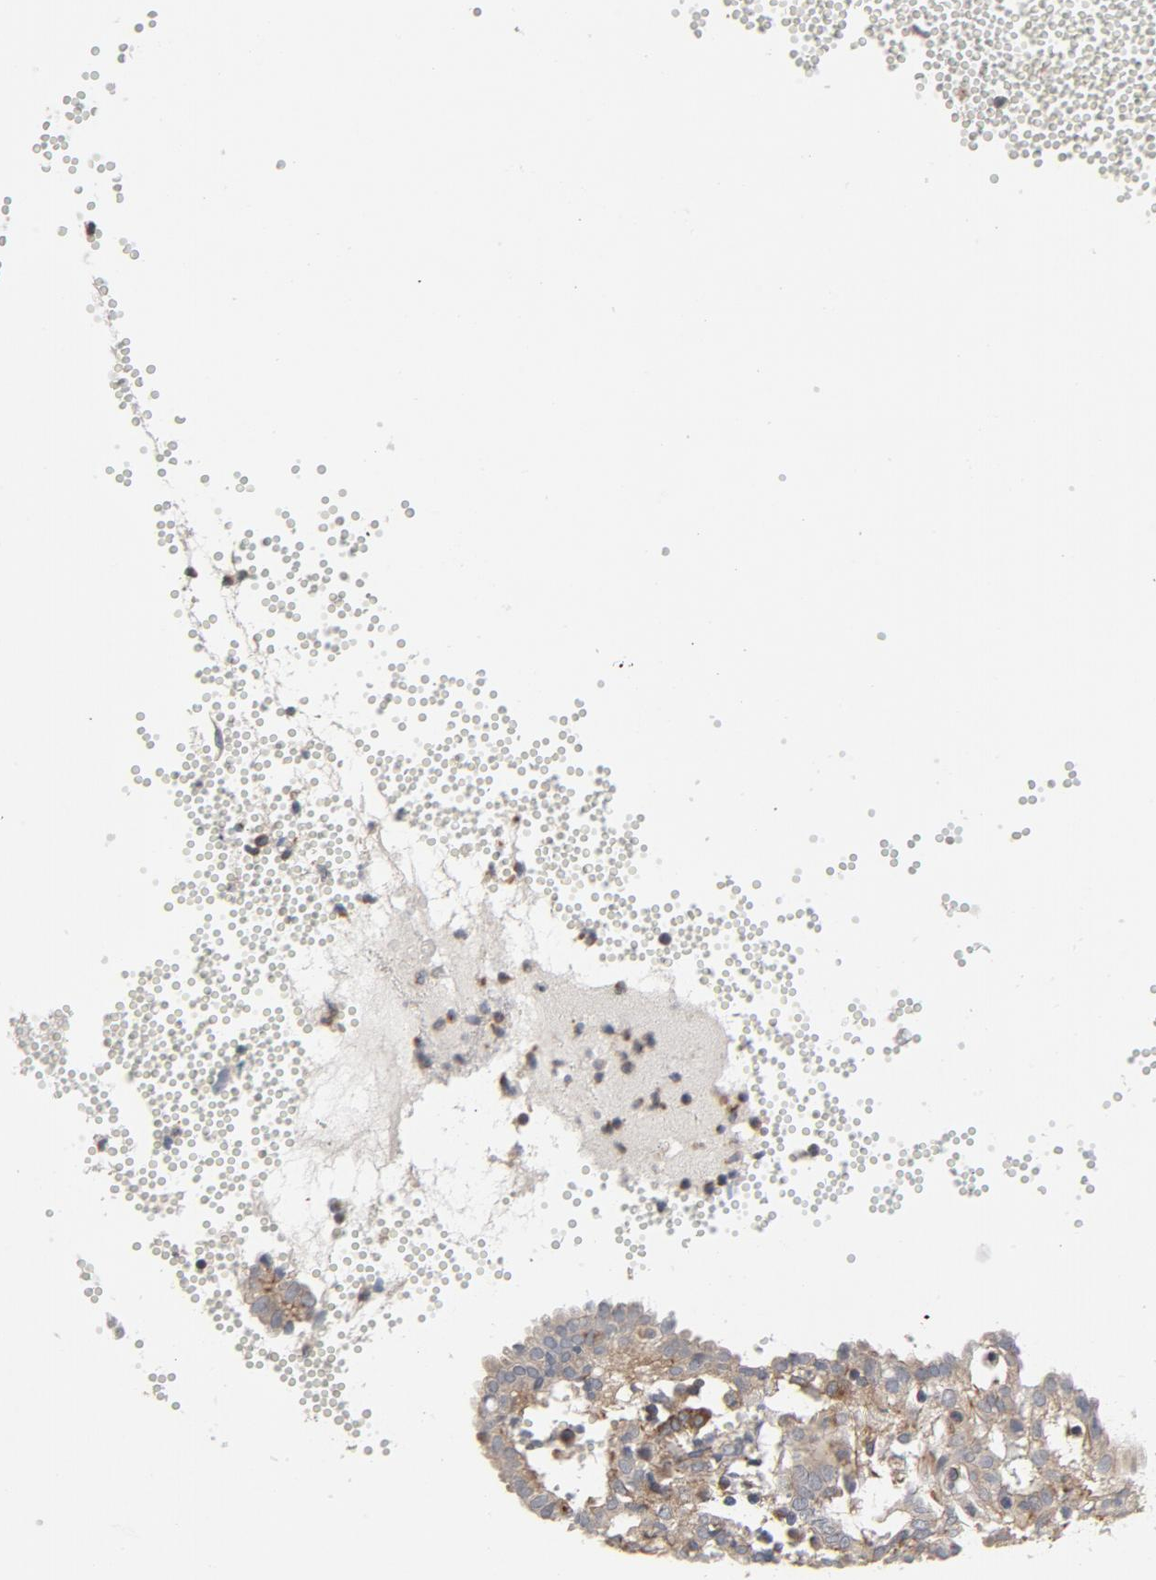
{"staining": {"intensity": "moderate", "quantity": ">75%", "location": "cytoplasmic/membranous"}, "tissue": "endometrial cancer", "cell_type": "Tumor cells", "image_type": "cancer", "snomed": [{"axis": "morphology", "description": "Adenocarcinoma, NOS"}, {"axis": "topography", "description": "Endometrium"}], "caption": "Endometrial cancer (adenocarcinoma) stained for a protein displays moderate cytoplasmic/membranous positivity in tumor cells.", "gene": "TRIOBP", "patient": {"sex": "female", "age": 66}}